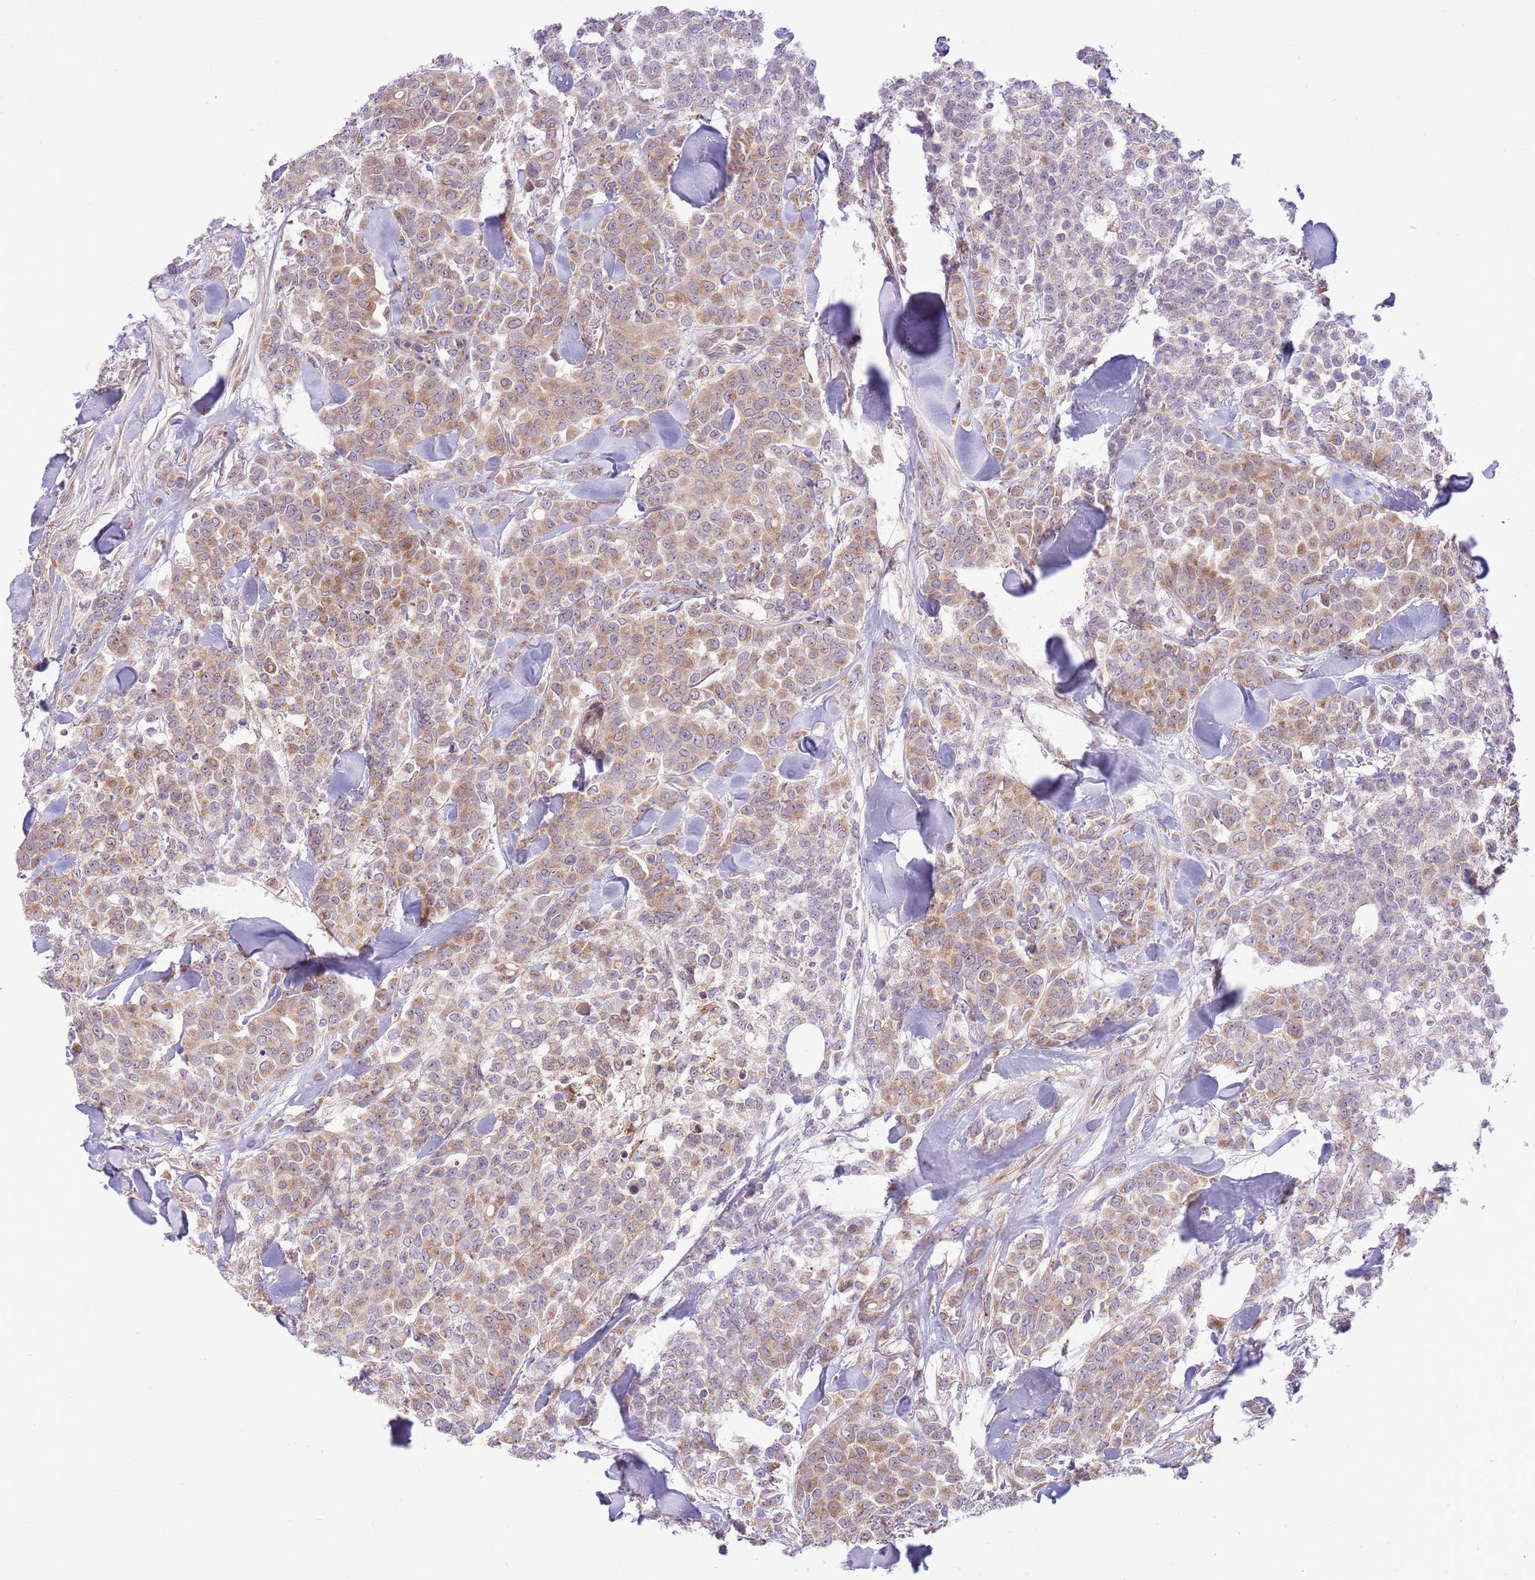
{"staining": {"intensity": "moderate", "quantity": ">75%", "location": "cytoplasmic/membranous"}, "tissue": "breast cancer", "cell_type": "Tumor cells", "image_type": "cancer", "snomed": [{"axis": "morphology", "description": "Lobular carcinoma"}, {"axis": "topography", "description": "Breast"}], "caption": "Brown immunohistochemical staining in human breast cancer (lobular carcinoma) shows moderate cytoplasmic/membranous staining in approximately >75% of tumor cells. (Stains: DAB in brown, nuclei in blue, Microscopy: brightfield microscopy at high magnification).", "gene": "DAND5", "patient": {"sex": "female", "age": 91}}